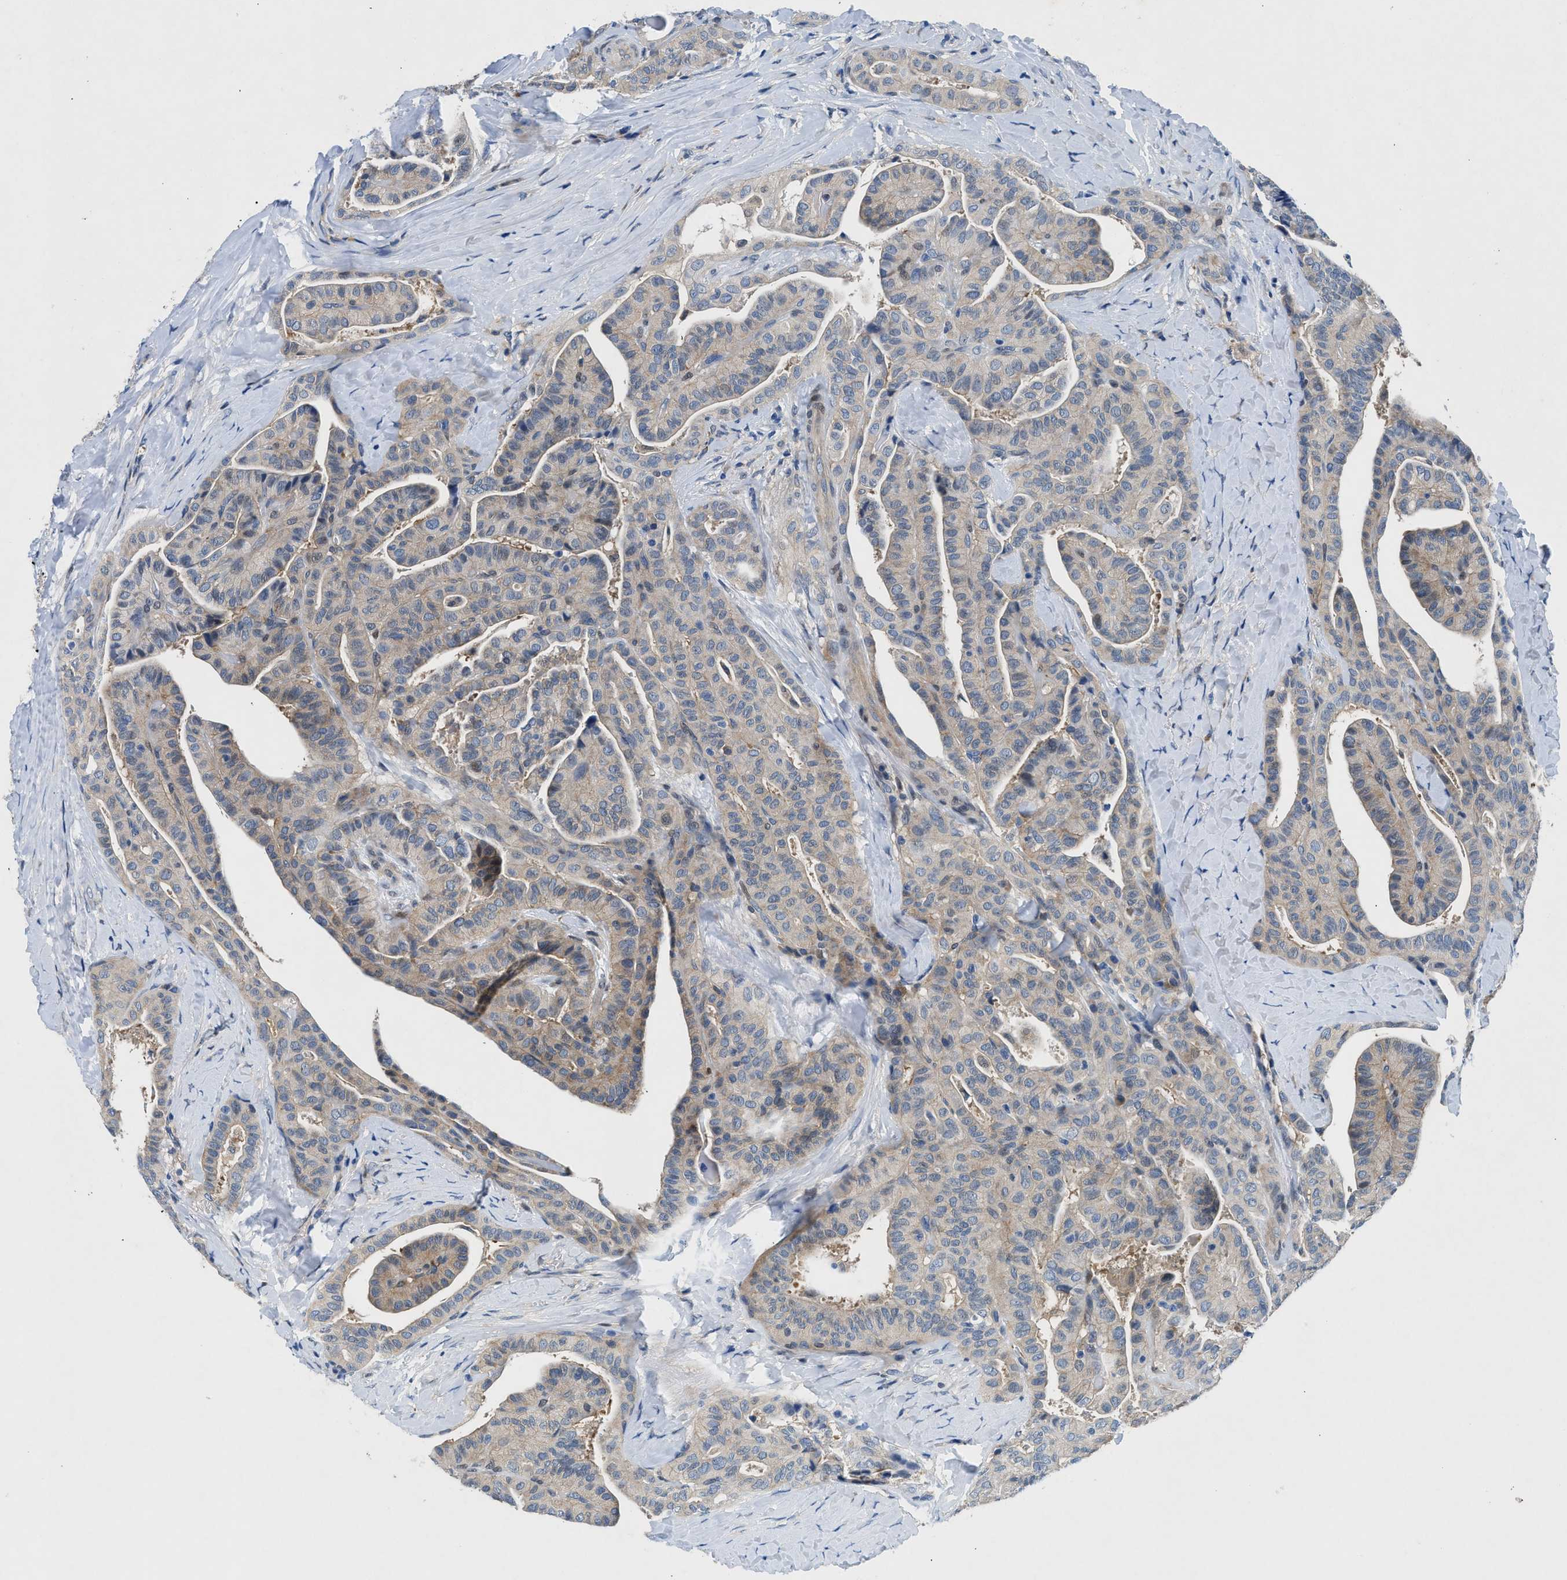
{"staining": {"intensity": "weak", "quantity": "<25%", "location": "cytoplasmic/membranous"}, "tissue": "thyroid cancer", "cell_type": "Tumor cells", "image_type": "cancer", "snomed": [{"axis": "morphology", "description": "Papillary adenocarcinoma, NOS"}, {"axis": "topography", "description": "Thyroid gland"}], "caption": "The micrograph demonstrates no staining of tumor cells in thyroid papillary adenocarcinoma.", "gene": "COPS2", "patient": {"sex": "male", "age": 77}}